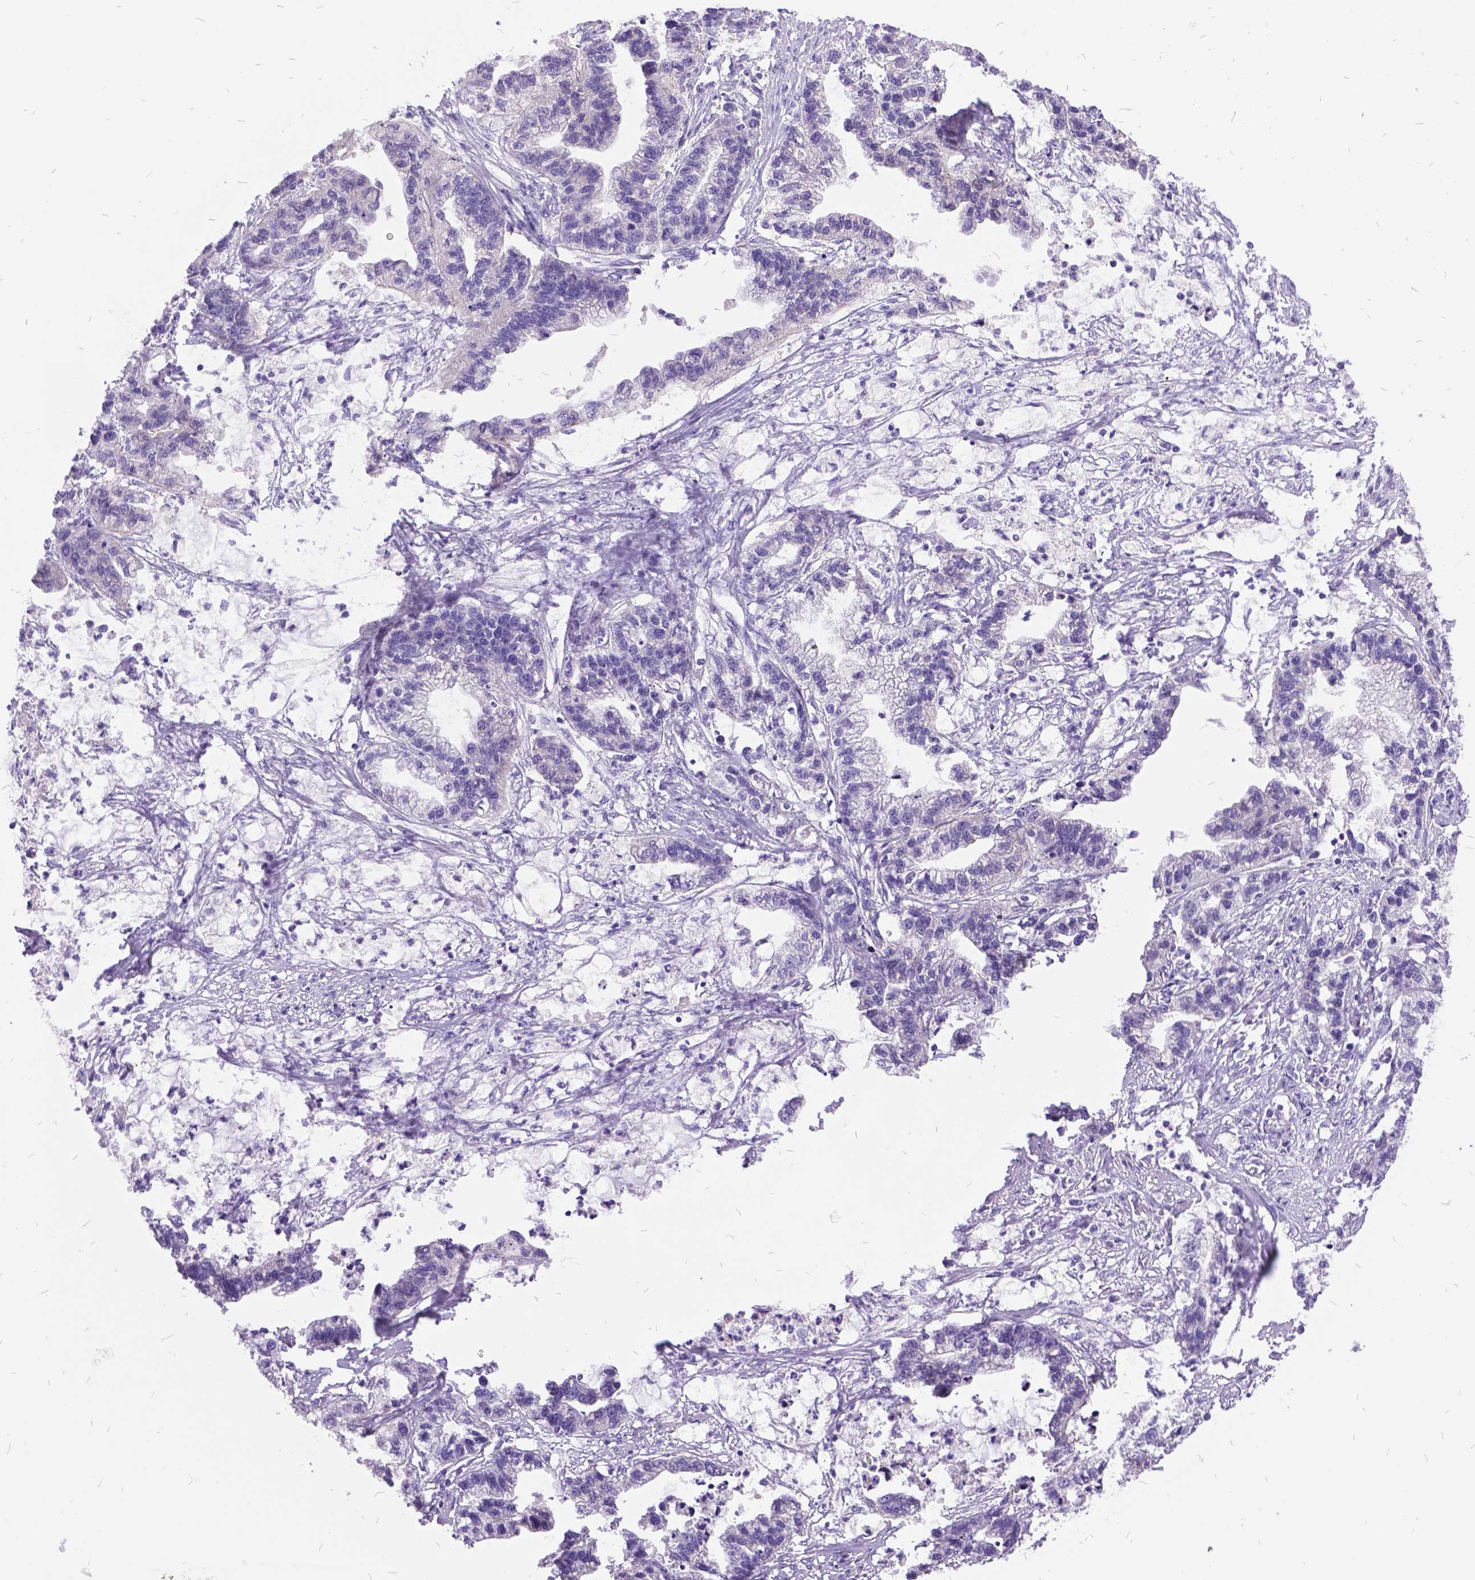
{"staining": {"intensity": "negative", "quantity": "none", "location": "none"}, "tissue": "stomach cancer", "cell_type": "Tumor cells", "image_type": "cancer", "snomed": [{"axis": "morphology", "description": "Adenocarcinoma, NOS"}, {"axis": "topography", "description": "Stomach"}], "caption": "This micrograph is of stomach adenocarcinoma stained with immunohistochemistry (IHC) to label a protein in brown with the nuclei are counter-stained blue. There is no staining in tumor cells.", "gene": "ITGB6", "patient": {"sex": "male", "age": 83}}